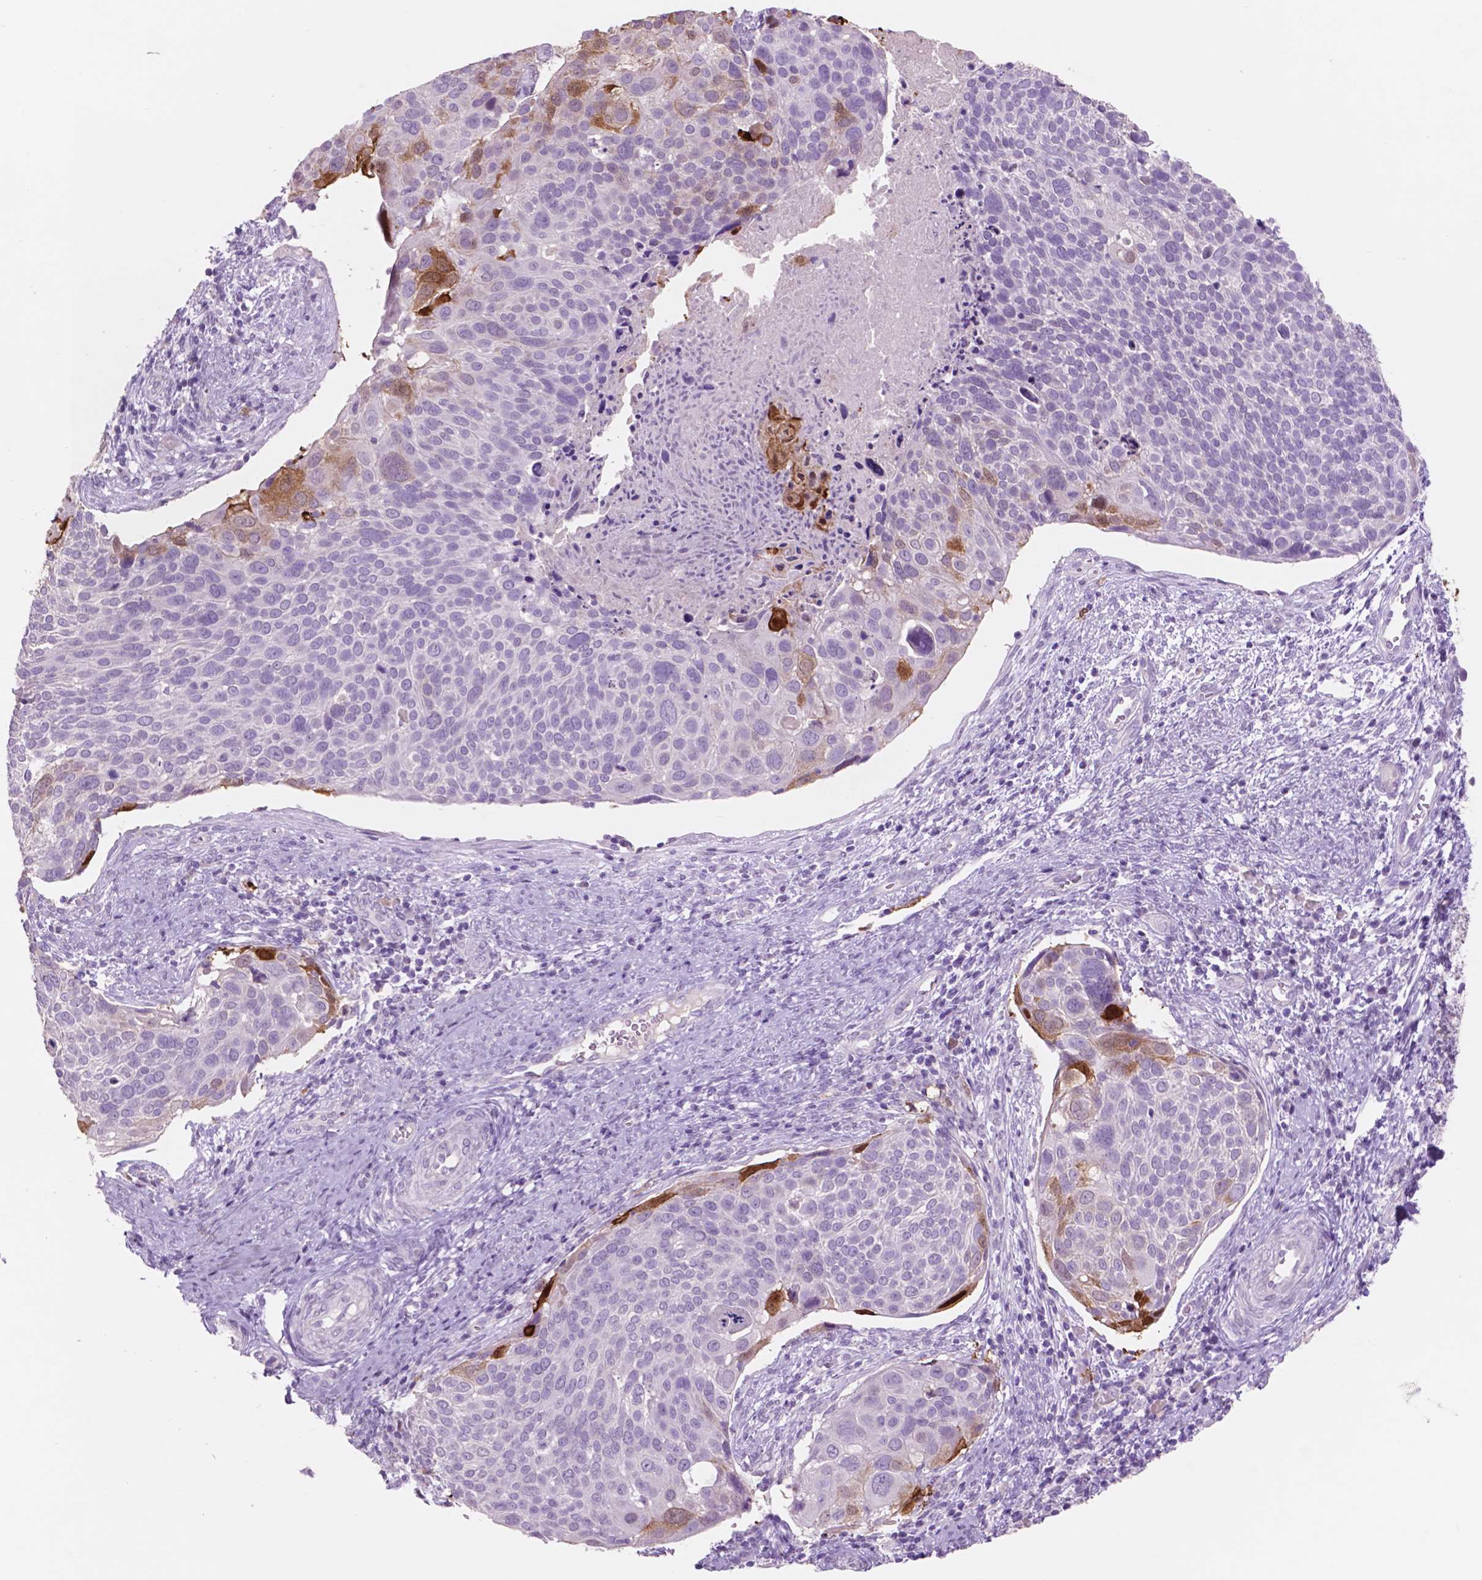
{"staining": {"intensity": "strong", "quantity": "<25%", "location": "cytoplasmic/membranous,nuclear"}, "tissue": "cervical cancer", "cell_type": "Tumor cells", "image_type": "cancer", "snomed": [{"axis": "morphology", "description": "Squamous cell carcinoma, NOS"}, {"axis": "topography", "description": "Cervix"}], "caption": "Human cervical squamous cell carcinoma stained for a protein (brown) exhibits strong cytoplasmic/membranous and nuclear positive positivity in approximately <25% of tumor cells.", "gene": "IDO1", "patient": {"sex": "female", "age": 39}}